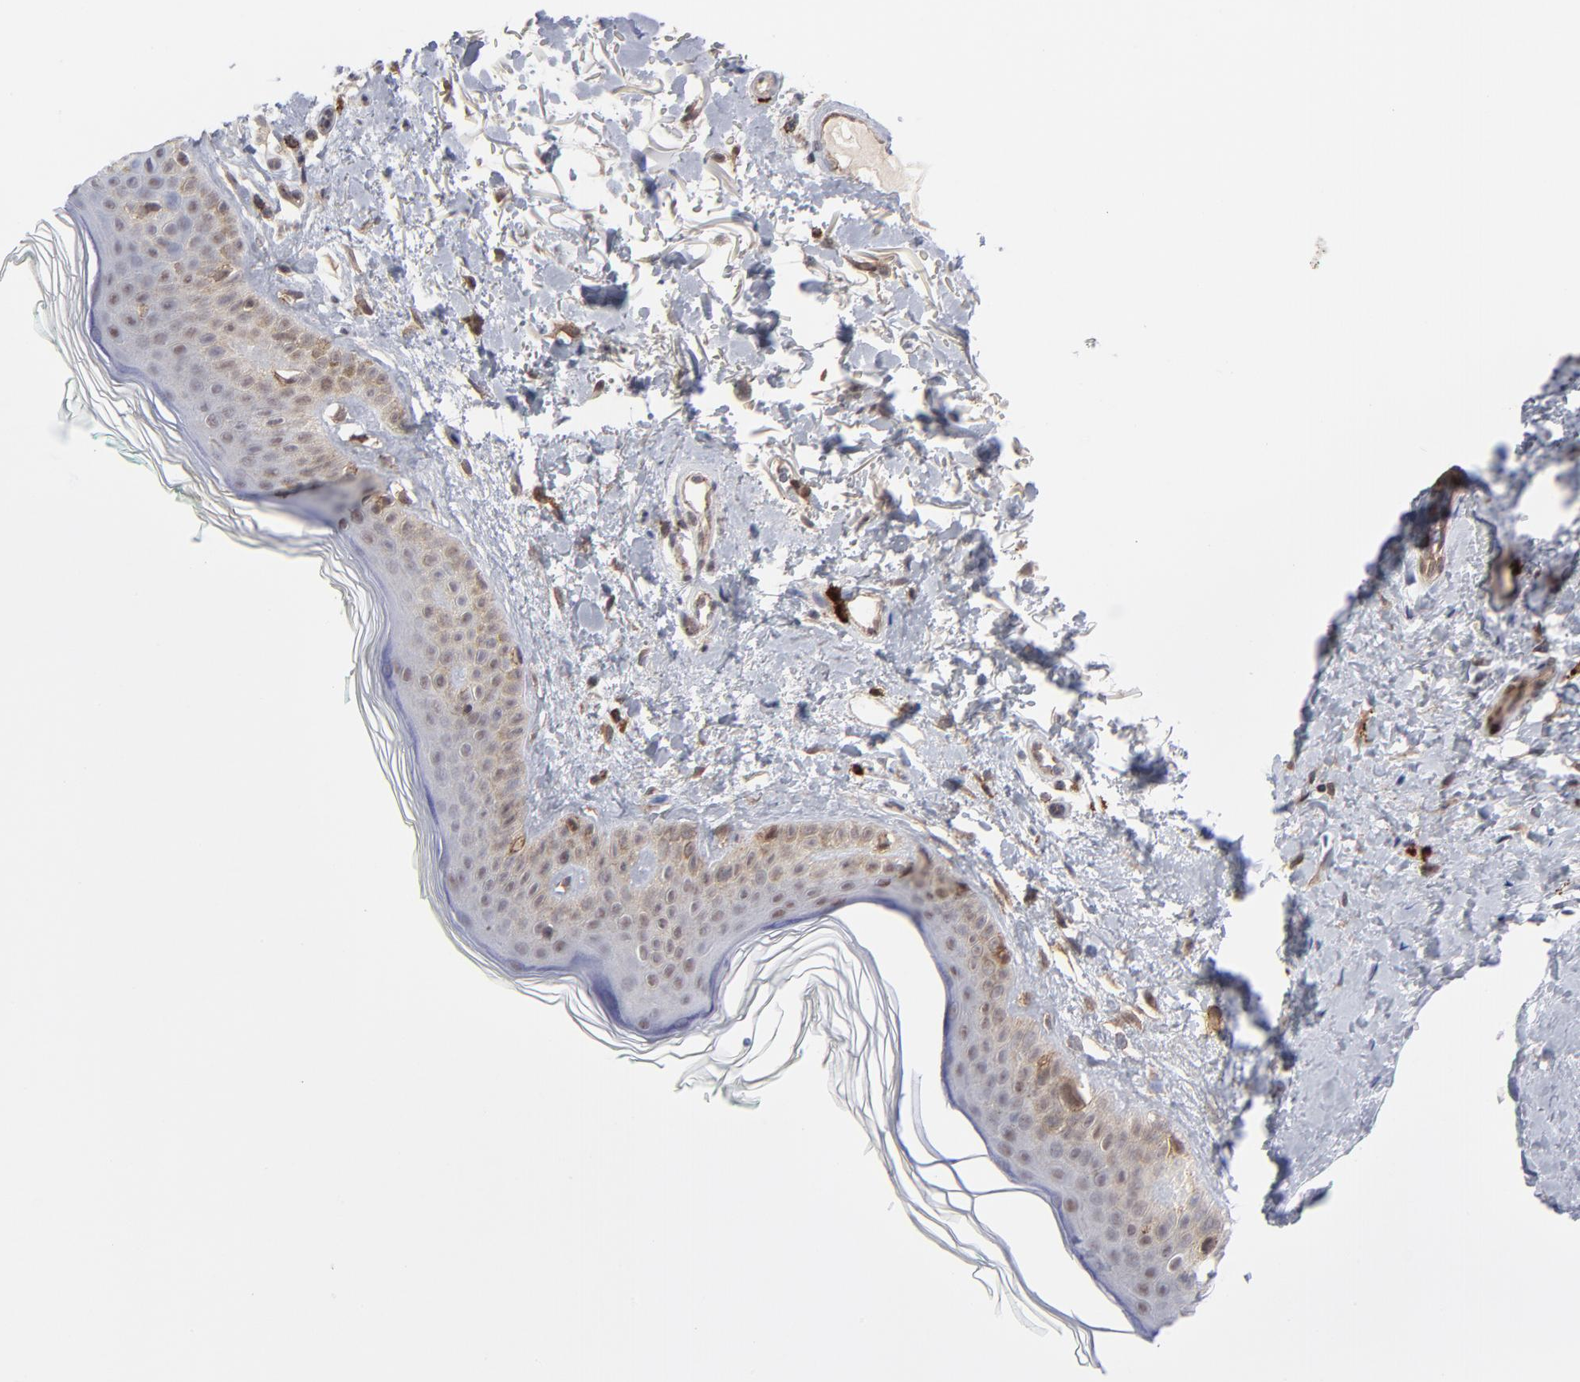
{"staining": {"intensity": "moderate", "quantity": ">75%", "location": "cytoplasmic/membranous"}, "tissue": "skin", "cell_type": "Fibroblasts", "image_type": "normal", "snomed": [{"axis": "morphology", "description": "Normal tissue, NOS"}, {"axis": "topography", "description": "Skin"}], "caption": "Immunohistochemistry (IHC) (DAB (3,3'-diaminobenzidine)) staining of unremarkable human skin reveals moderate cytoplasmic/membranous protein positivity in approximately >75% of fibroblasts.", "gene": "NBN", "patient": {"sex": "male", "age": 71}}